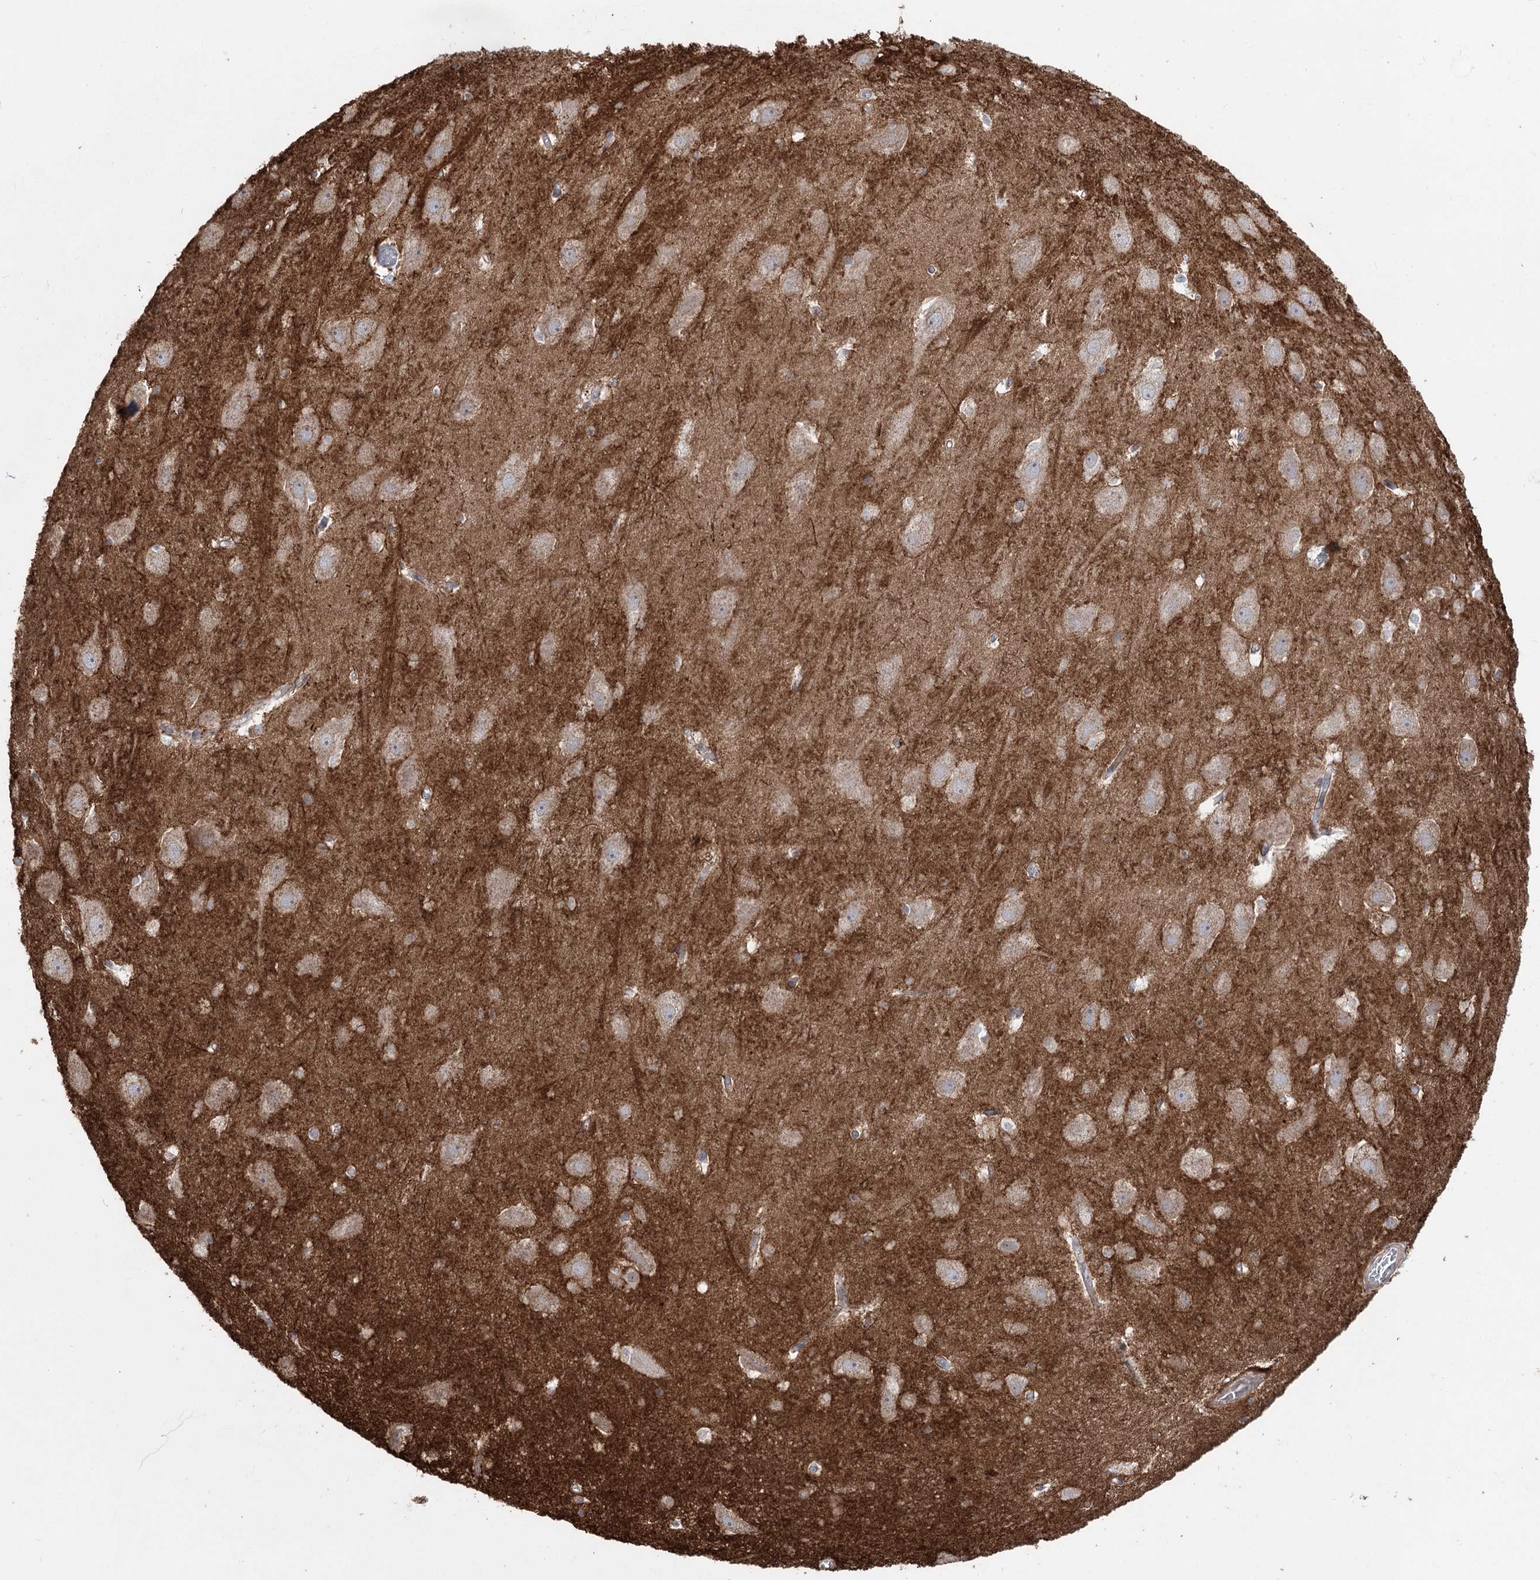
{"staining": {"intensity": "strong", "quantity": "<25%", "location": "cytoplasmic/membranous"}, "tissue": "hippocampus", "cell_type": "Glial cells", "image_type": "normal", "snomed": [{"axis": "morphology", "description": "Normal tissue, NOS"}, {"axis": "topography", "description": "Hippocampus"}], "caption": "A histopathology image showing strong cytoplasmic/membranous expression in approximately <25% of glial cells in unremarkable hippocampus, as visualized by brown immunohistochemical staining.", "gene": "SCN11A", "patient": {"sex": "female", "age": 52}}